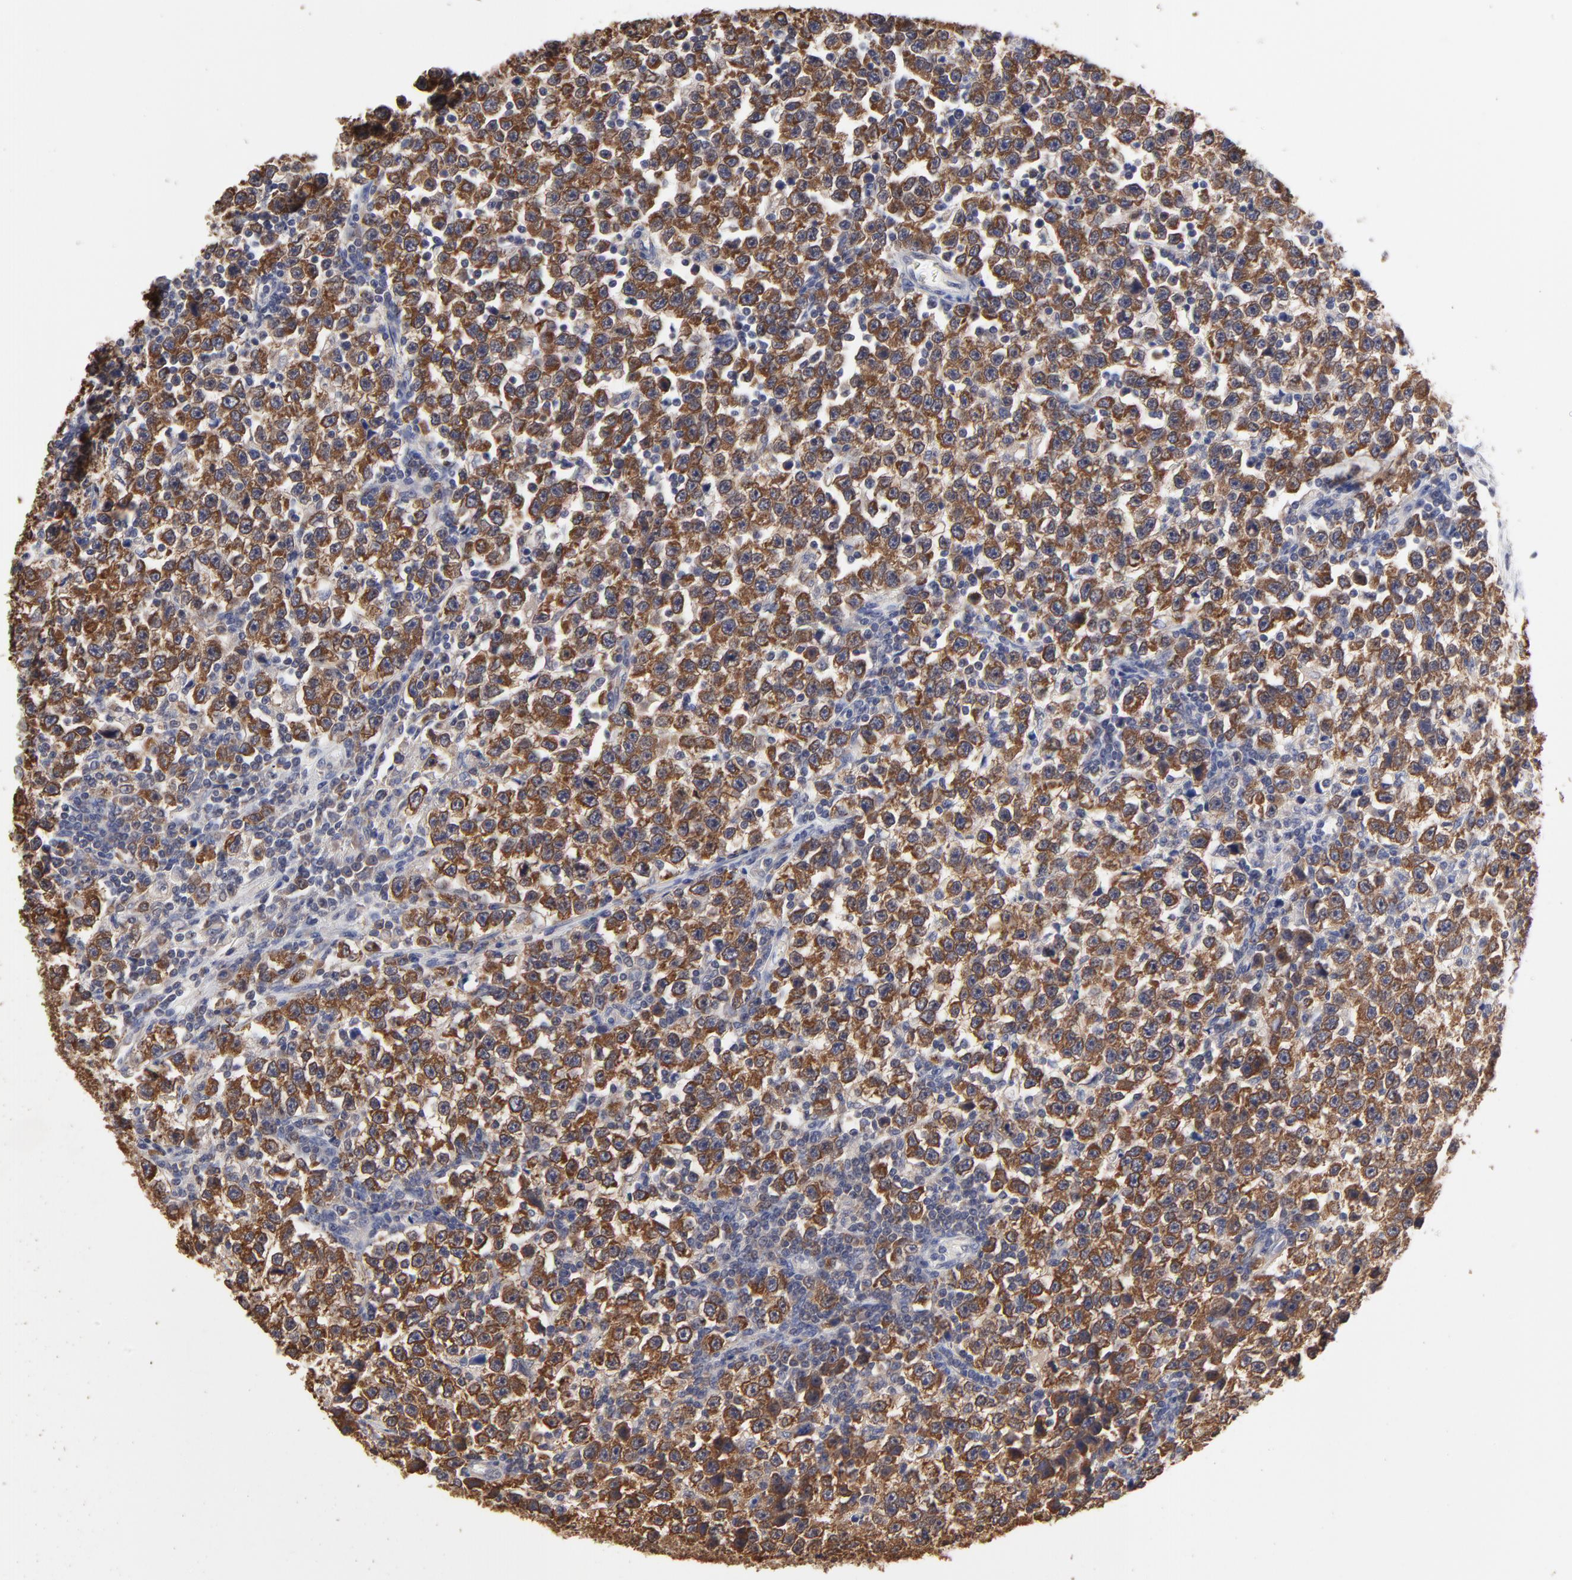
{"staining": {"intensity": "strong", "quantity": ">75%", "location": "cytoplasmic/membranous"}, "tissue": "testis cancer", "cell_type": "Tumor cells", "image_type": "cancer", "snomed": [{"axis": "morphology", "description": "Seminoma, NOS"}, {"axis": "topography", "description": "Testis"}], "caption": "This photomicrograph displays immunohistochemistry (IHC) staining of testis cancer (seminoma), with high strong cytoplasmic/membranous staining in approximately >75% of tumor cells.", "gene": "CCT2", "patient": {"sex": "male", "age": 43}}